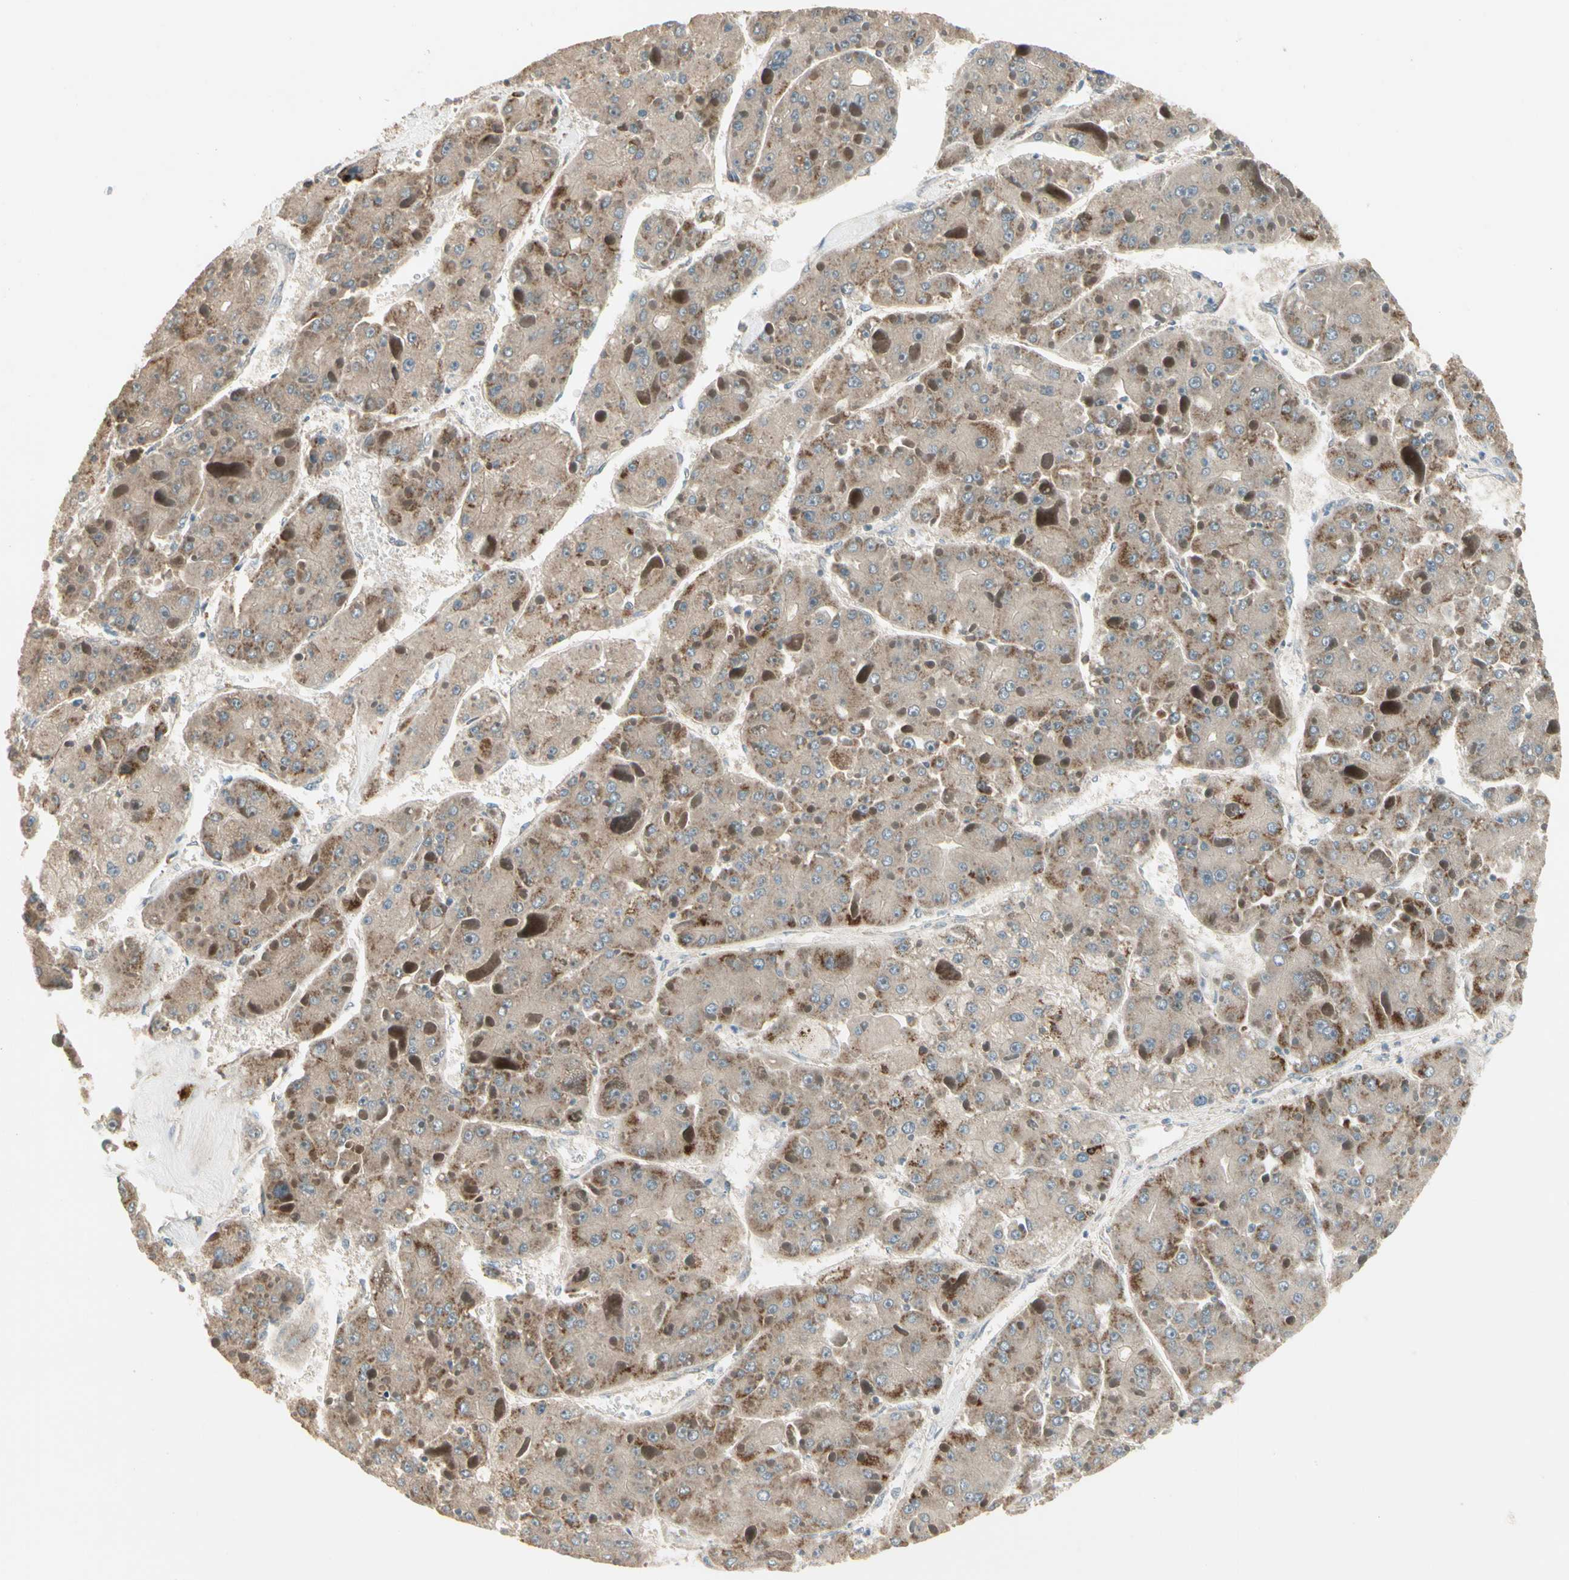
{"staining": {"intensity": "moderate", "quantity": "25%-75%", "location": "cytoplasmic/membranous"}, "tissue": "liver cancer", "cell_type": "Tumor cells", "image_type": "cancer", "snomed": [{"axis": "morphology", "description": "Carcinoma, Hepatocellular, NOS"}, {"axis": "topography", "description": "Liver"}], "caption": "IHC (DAB) staining of hepatocellular carcinoma (liver) displays moderate cytoplasmic/membranous protein staining in approximately 25%-75% of tumor cells.", "gene": "ACVR1", "patient": {"sex": "female", "age": 73}}